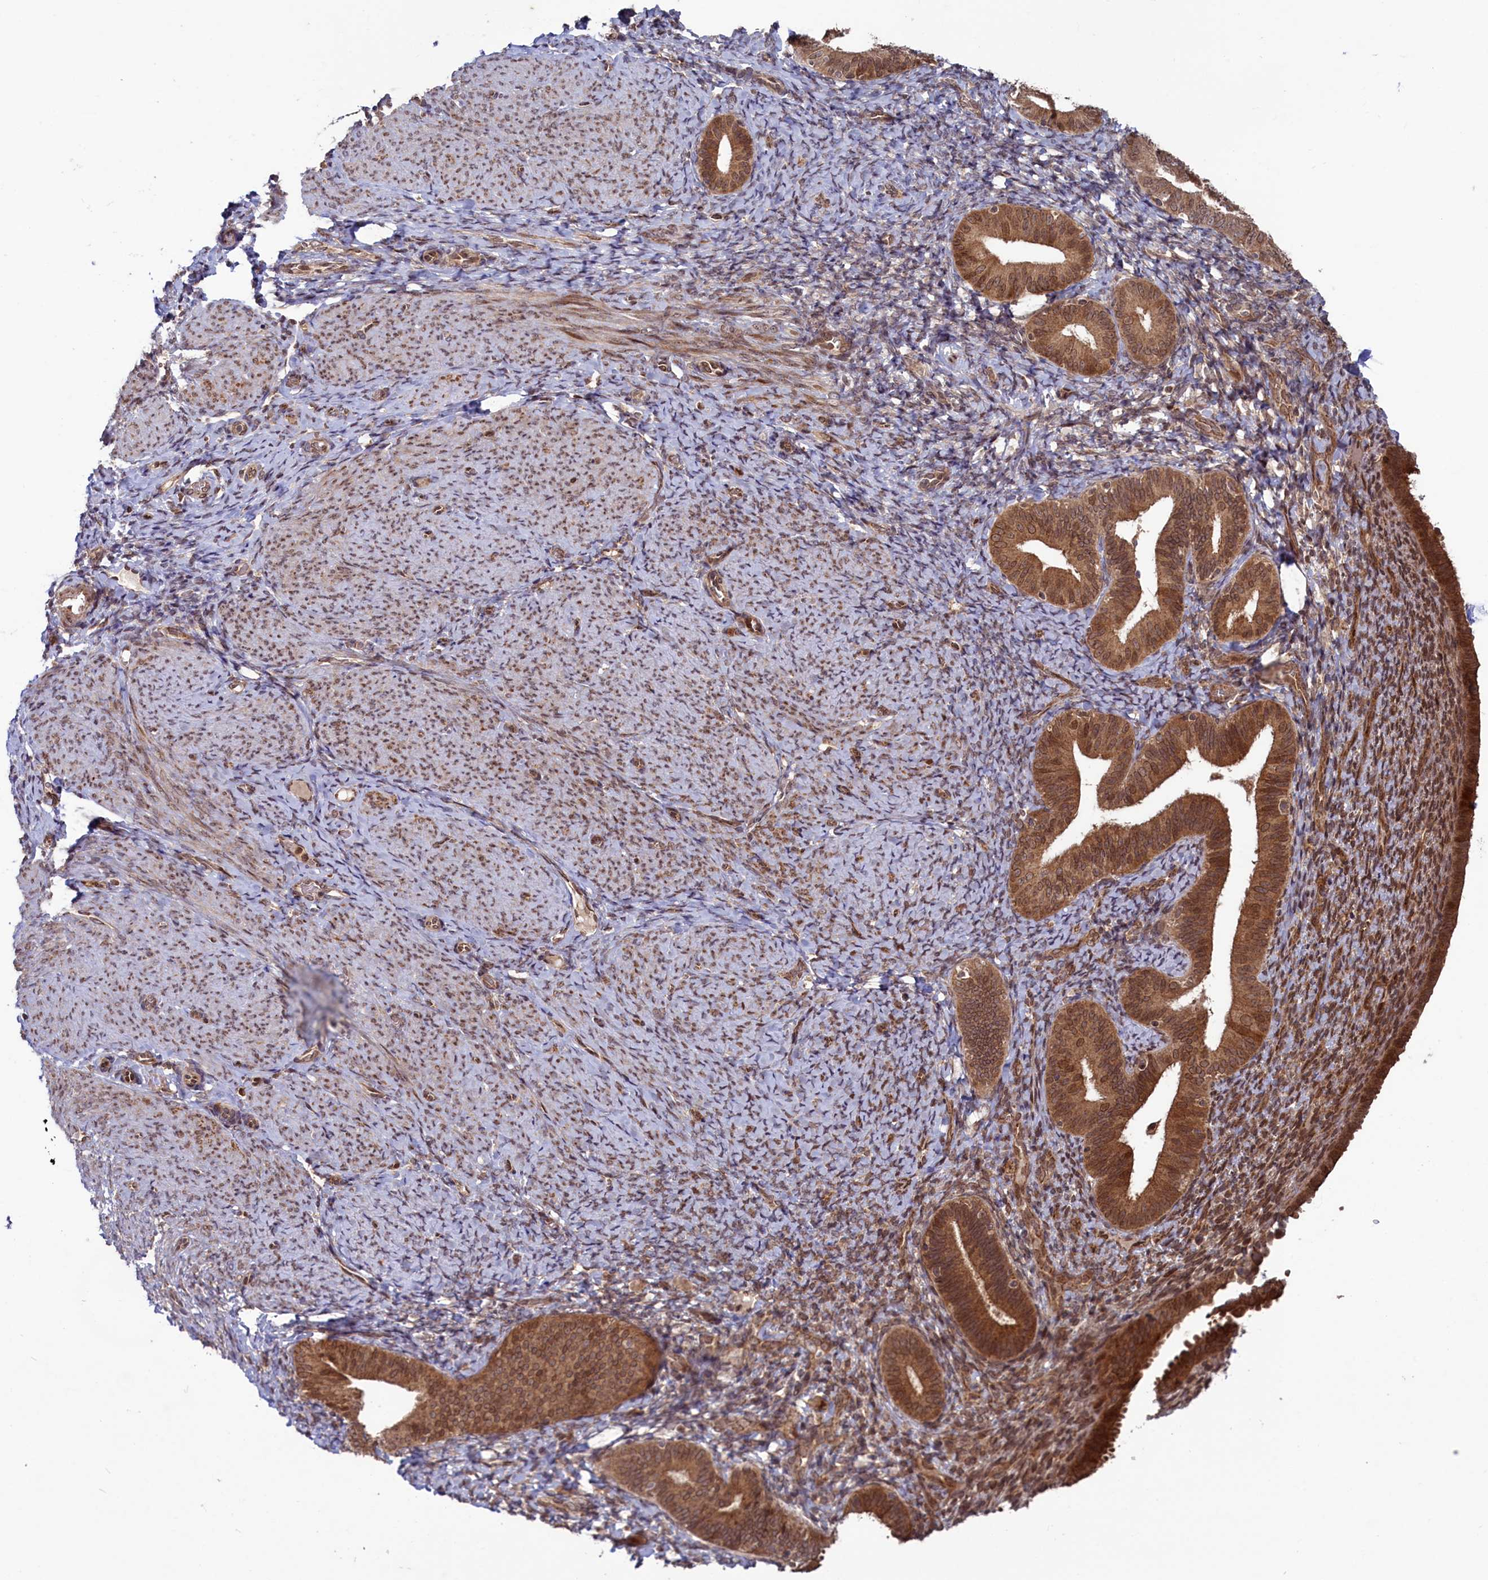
{"staining": {"intensity": "moderate", "quantity": ">75%", "location": "nuclear"}, "tissue": "endometrium", "cell_type": "Cells in endometrial stroma", "image_type": "normal", "snomed": [{"axis": "morphology", "description": "Normal tissue, NOS"}, {"axis": "topography", "description": "Endometrium"}], "caption": "Endometrium stained with DAB (3,3'-diaminobenzidine) IHC shows medium levels of moderate nuclear staining in approximately >75% of cells in endometrial stroma. (brown staining indicates protein expression, while blue staining denotes nuclei).", "gene": "NAE1", "patient": {"sex": "female", "age": 65}}